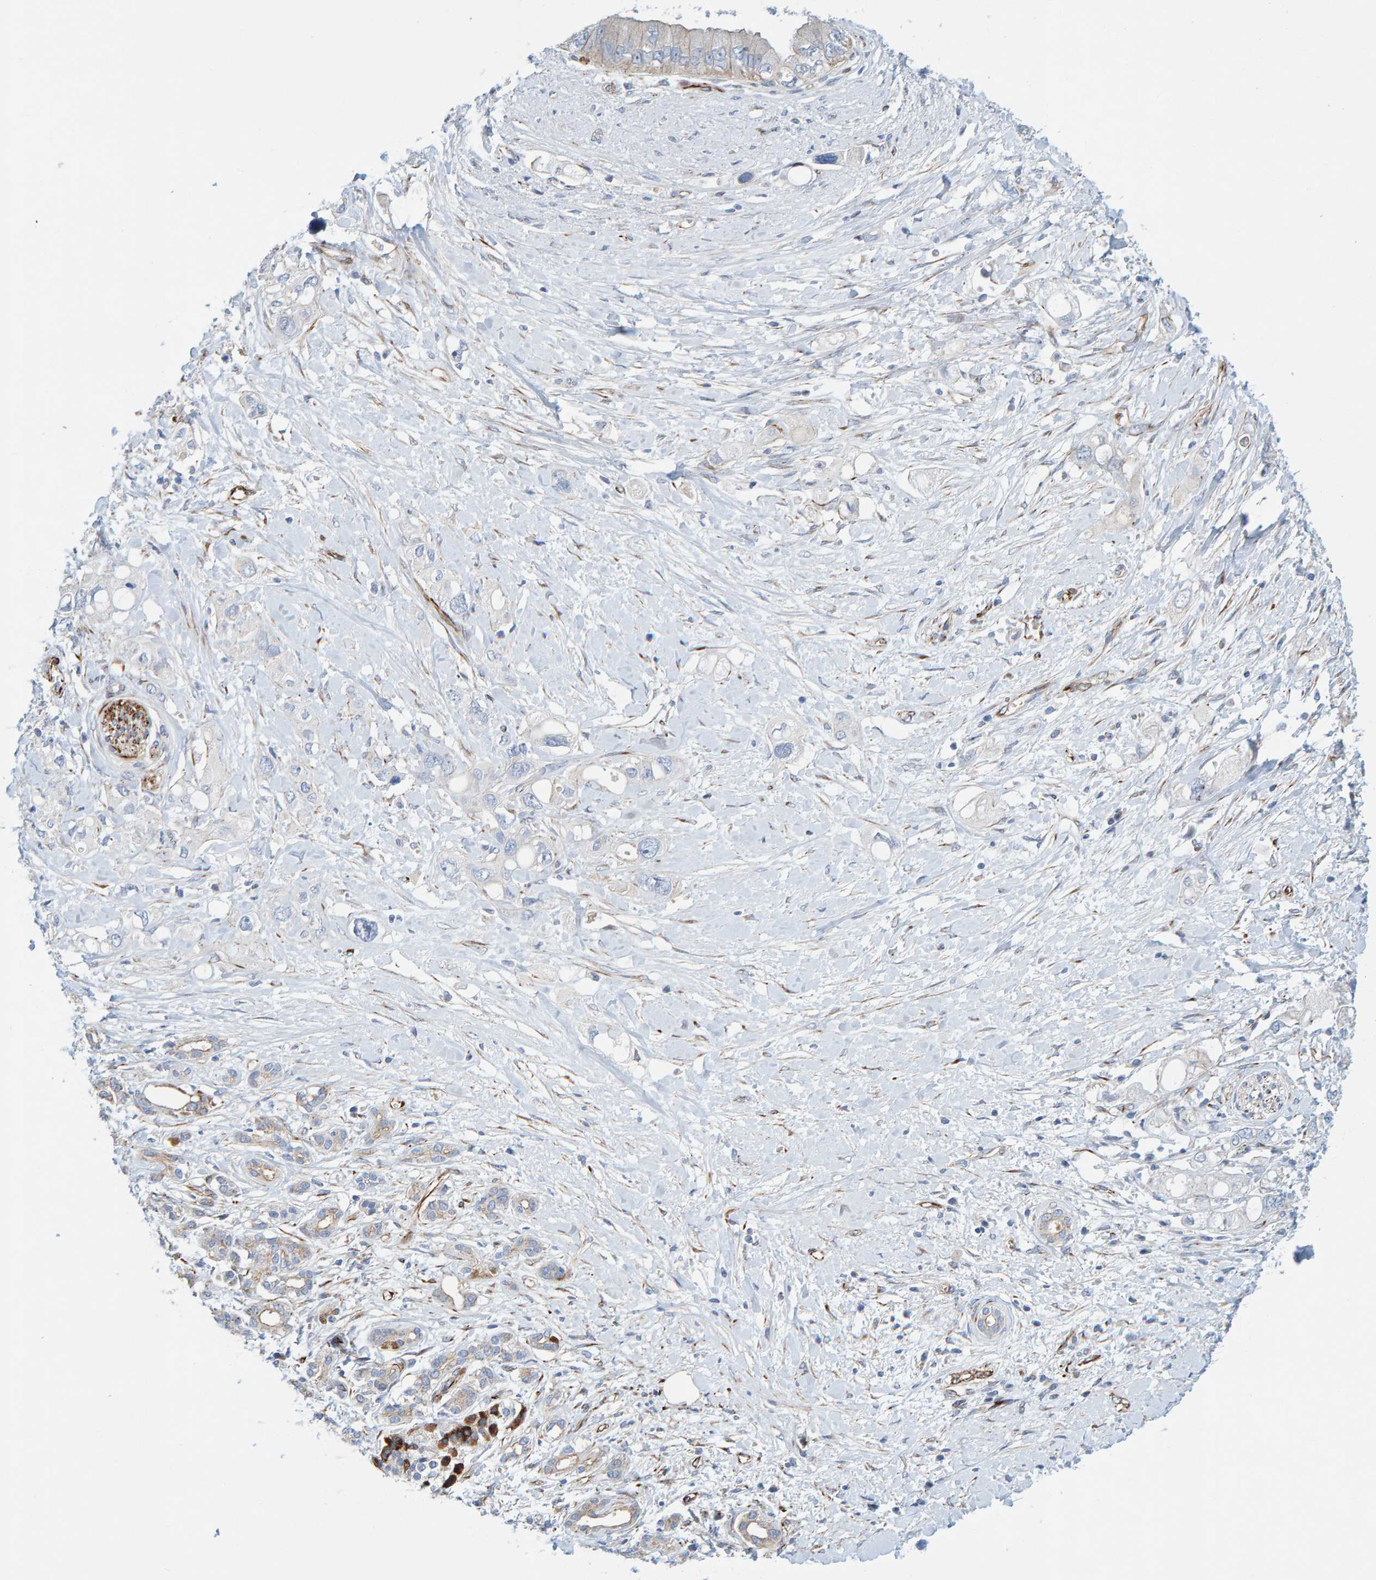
{"staining": {"intensity": "negative", "quantity": "none", "location": "none"}, "tissue": "pancreatic cancer", "cell_type": "Tumor cells", "image_type": "cancer", "snomed": [{"axis": "morphology", "description": "Adenocarcinoma, NOS"}, {"axis": "topography", "description": "Pancreas"}], "caption": "Immunohistochemical staining of human pancreatic cancer displays no significant positivity in tumor cells.", "gene": "POLG2", "patient": {"sex": "female", "age": 56}}